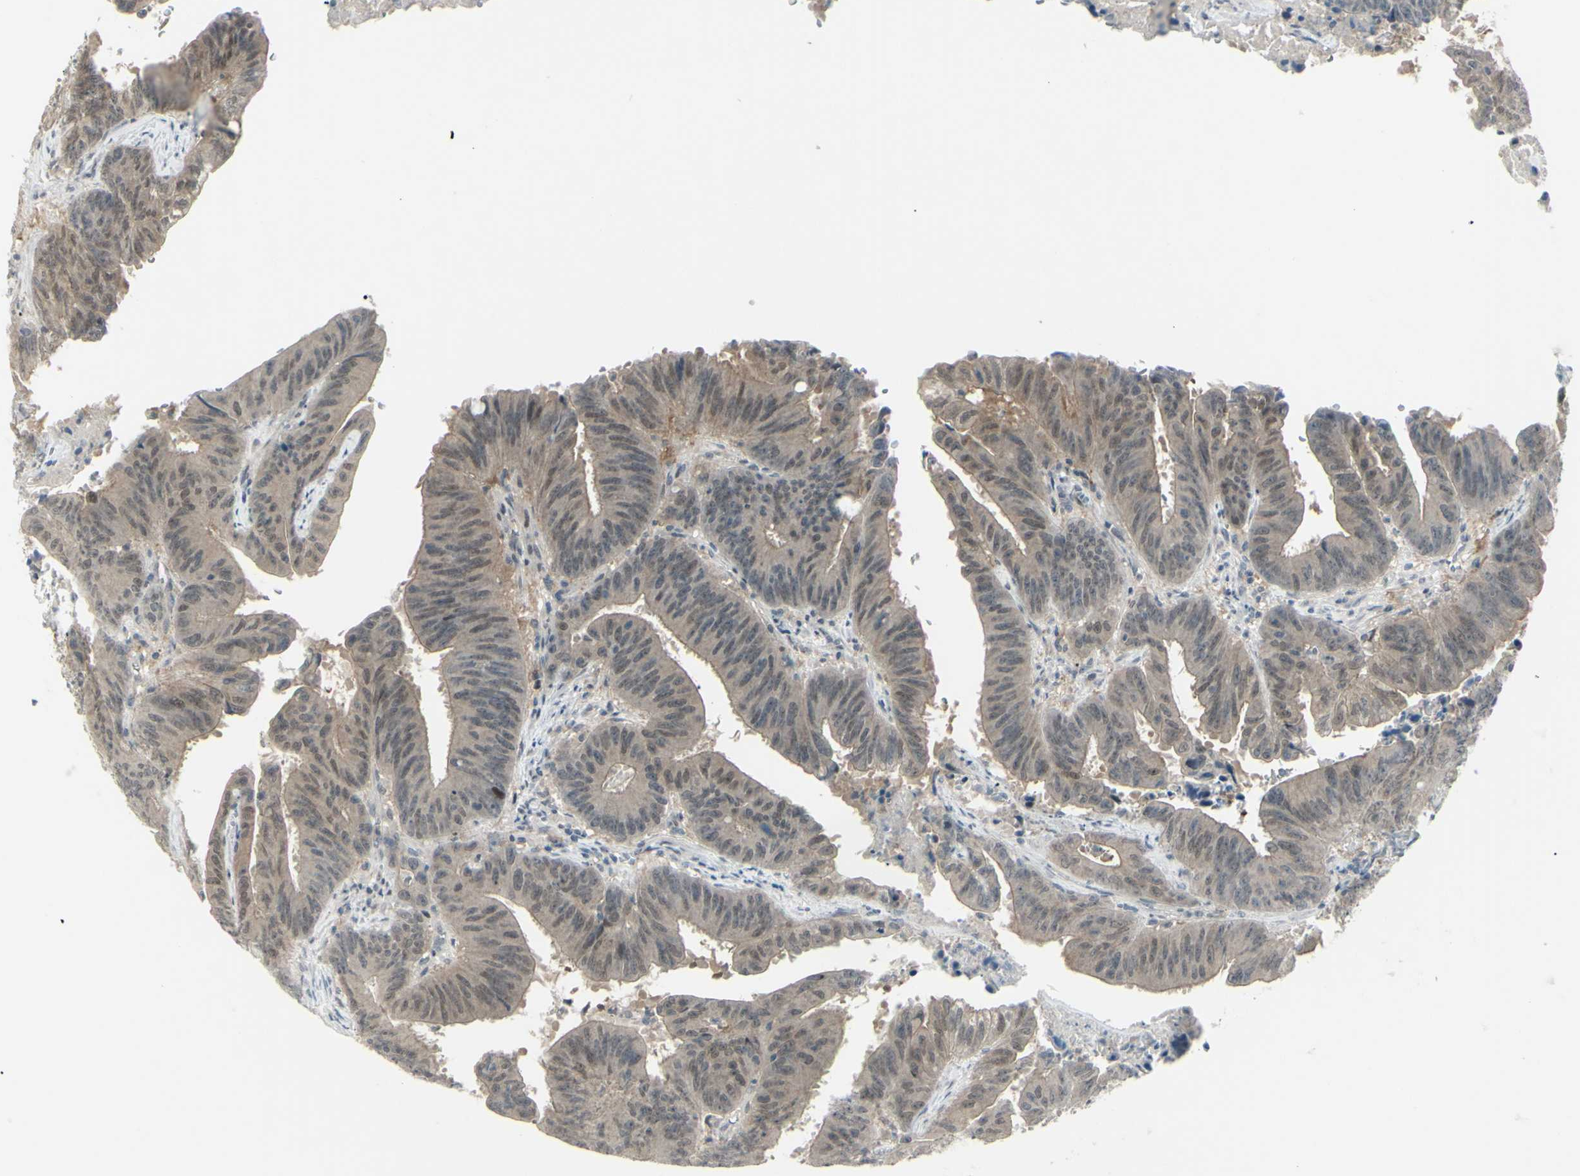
{"staining": {"intensity": "weak", "quantity": "25%-75%", "location": "cytoplasmic/membranous"}, "tissue": "colorectal cancer", "cell_type": "Tumor cells", "image_type": "cancer", "snomed": [{"axis": "morphology", "description": "Adenocarcinoma, NOS"}, {"axis": "topography", "description": "Colon"}], "caption": "Approximately 25%-75% of tumor cells in human colorectal adenocarcinoma display weak cytoplasmic/membranous protein expression as visualized by brown immunohistochemical staining.", "gene": "ETNK1", "patient": {"sex": "male", "age": 45}}